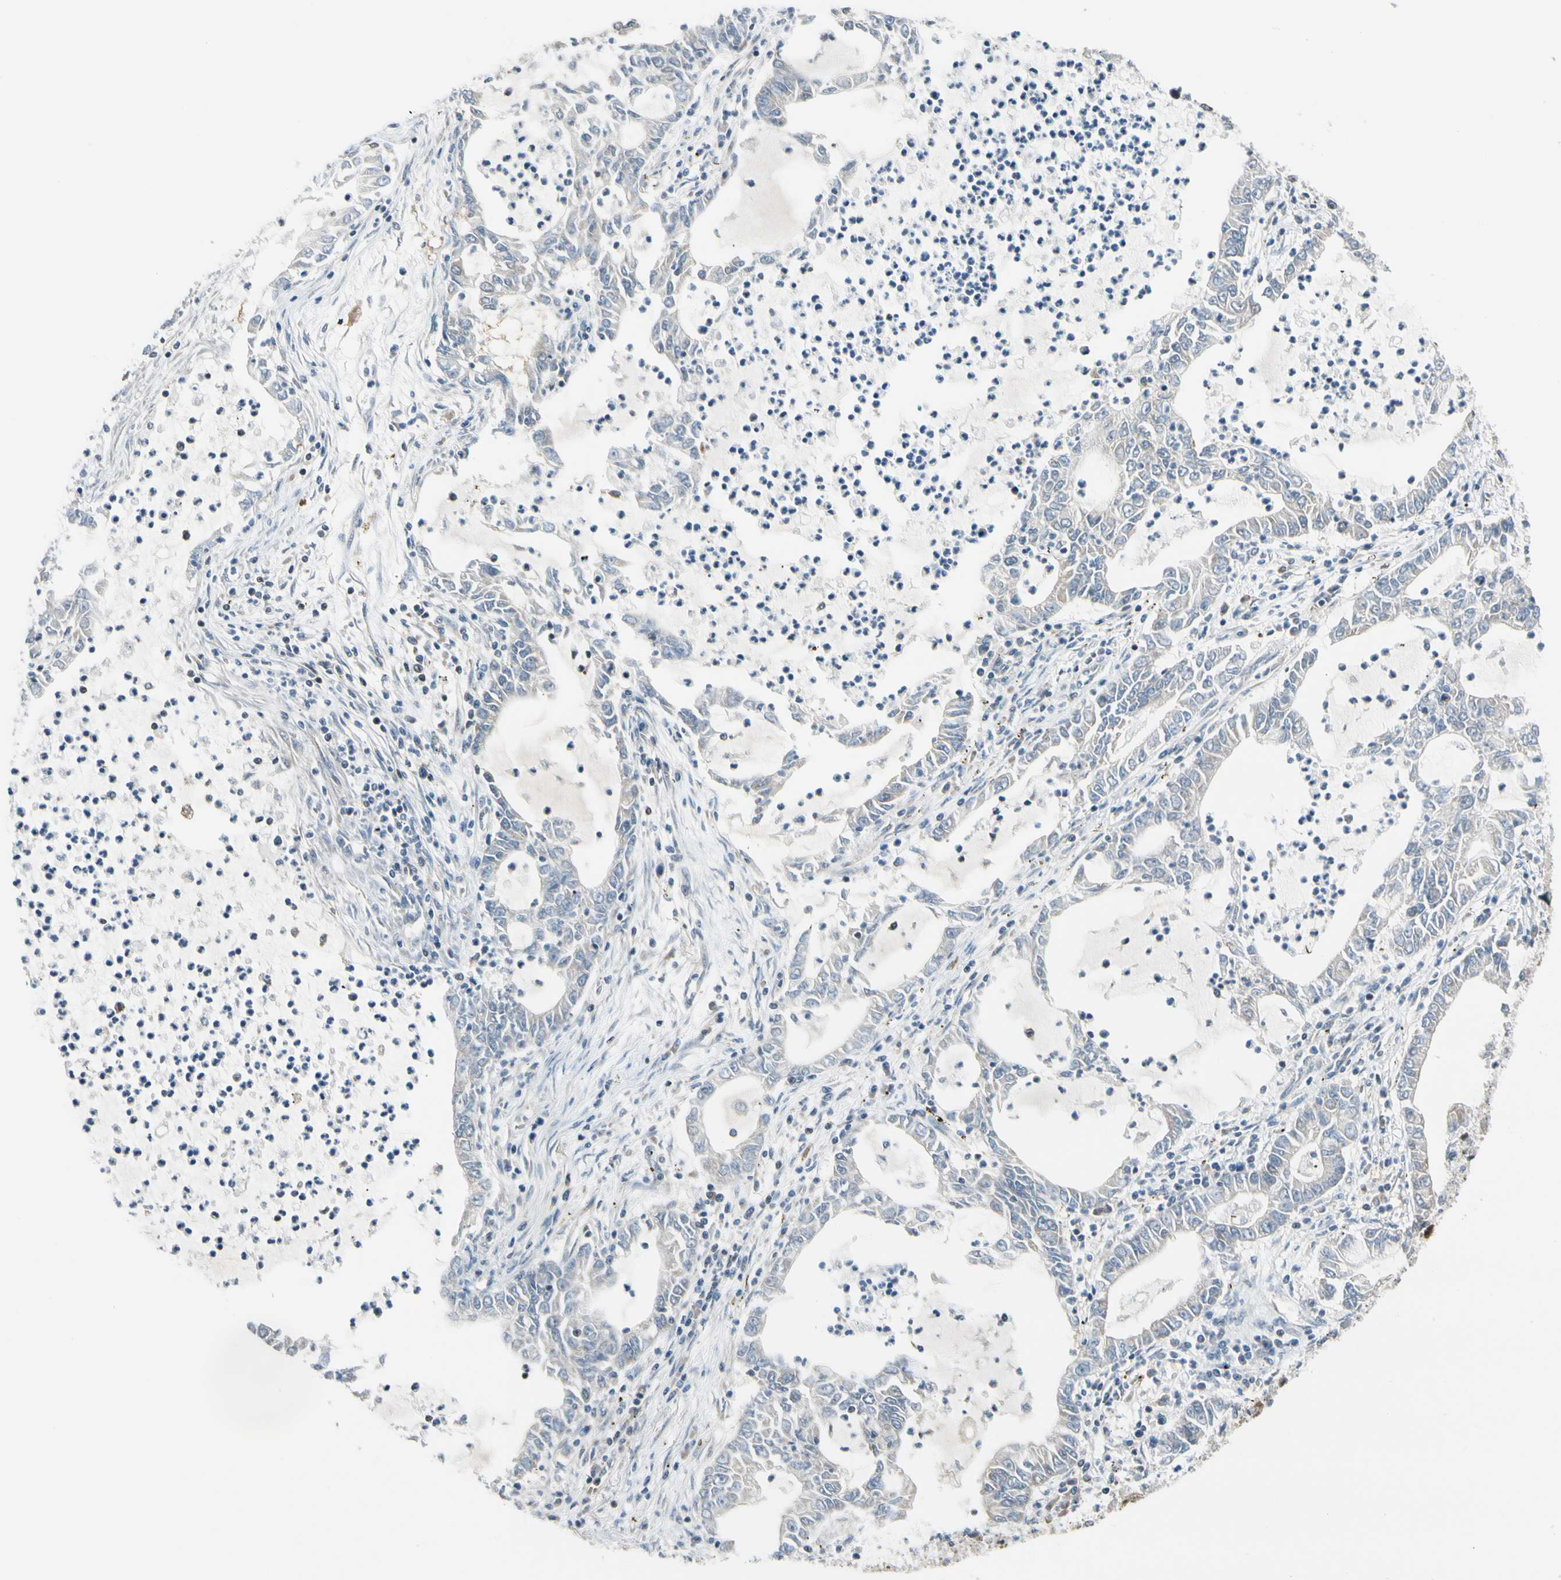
{"staining": {"intensity": "weak", "quantity": "25%-75%", "location": "cytoplasmic/membranous"}, "tissue": "lung cancer", "cell_type": "Tumor cells", "image_type": "cancer", "snomed": [{"axis": "morphology", "description": "Adenocarcinoma, NOS"}, {"axis": "topography", "description": "Lung"}], "caption": "Lung cancer (adenocarcinoma) tissue demonstrates weak cytoplasmic/membranous staining in approximately 25%-75% of tumor cells, visualized by immunohistochemistry. Immunohistochemistry (ihc) stains the protein of interest in brown and the nuclei are stained blue.", "gene": "DAXX", "patient": {"sex": "female", "age": 51}}